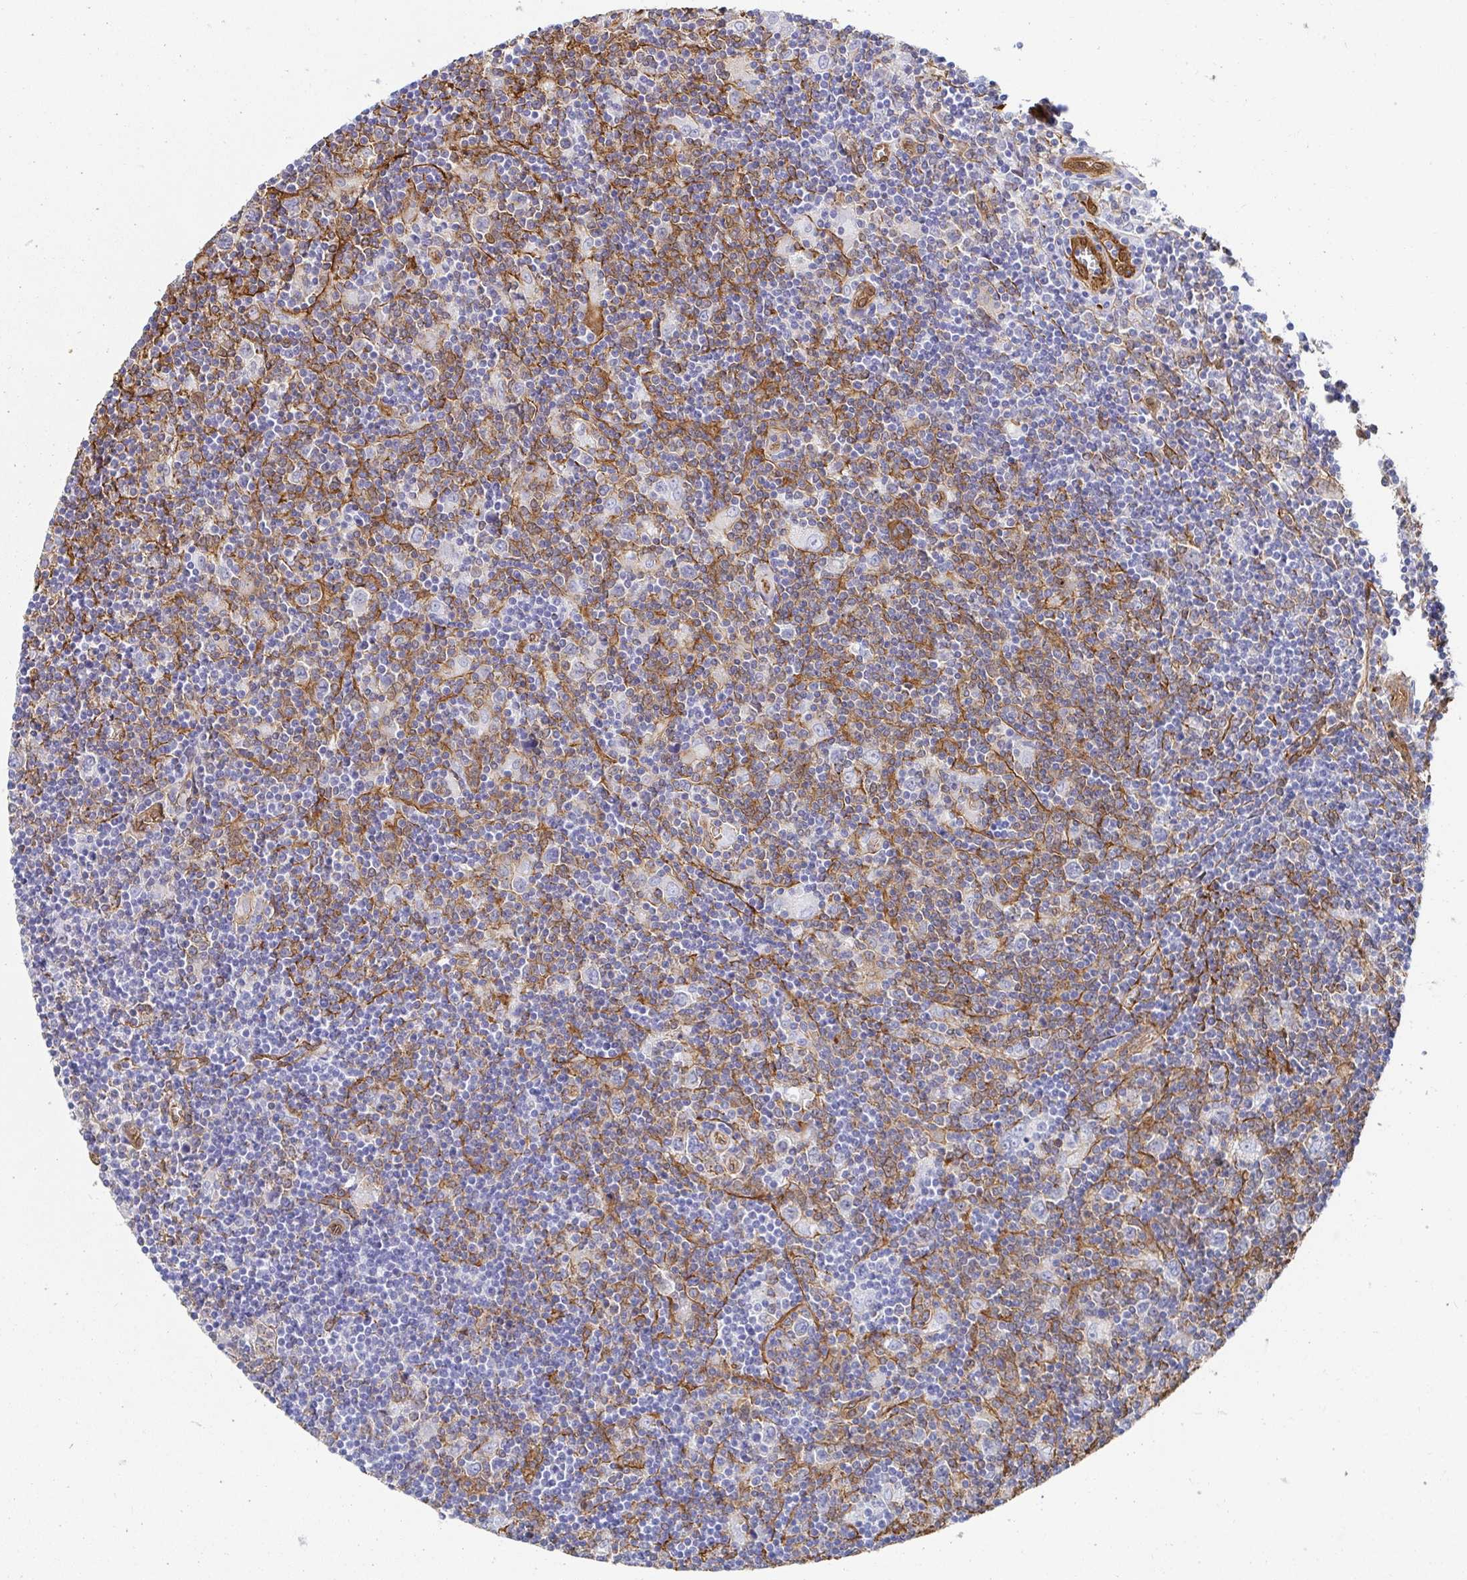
{"staining": {"intensity": "negative", "quantity": "none", "location": "none"}, "tissue": "lymphoma", "cell_type": "Tumor cells", "image_type": "cancer", "snomed": [{"axis": "morphology", "description": "Hodgkin's disease, NOS"}, {"axis": "topography", "description": "Lymph node"}], "caption": "Immunohistochemical staining of lymphoma displays no significant positivity in tumor cells.", "gene": "CTTN", "patient": {"sex": "male", "age": 40}}